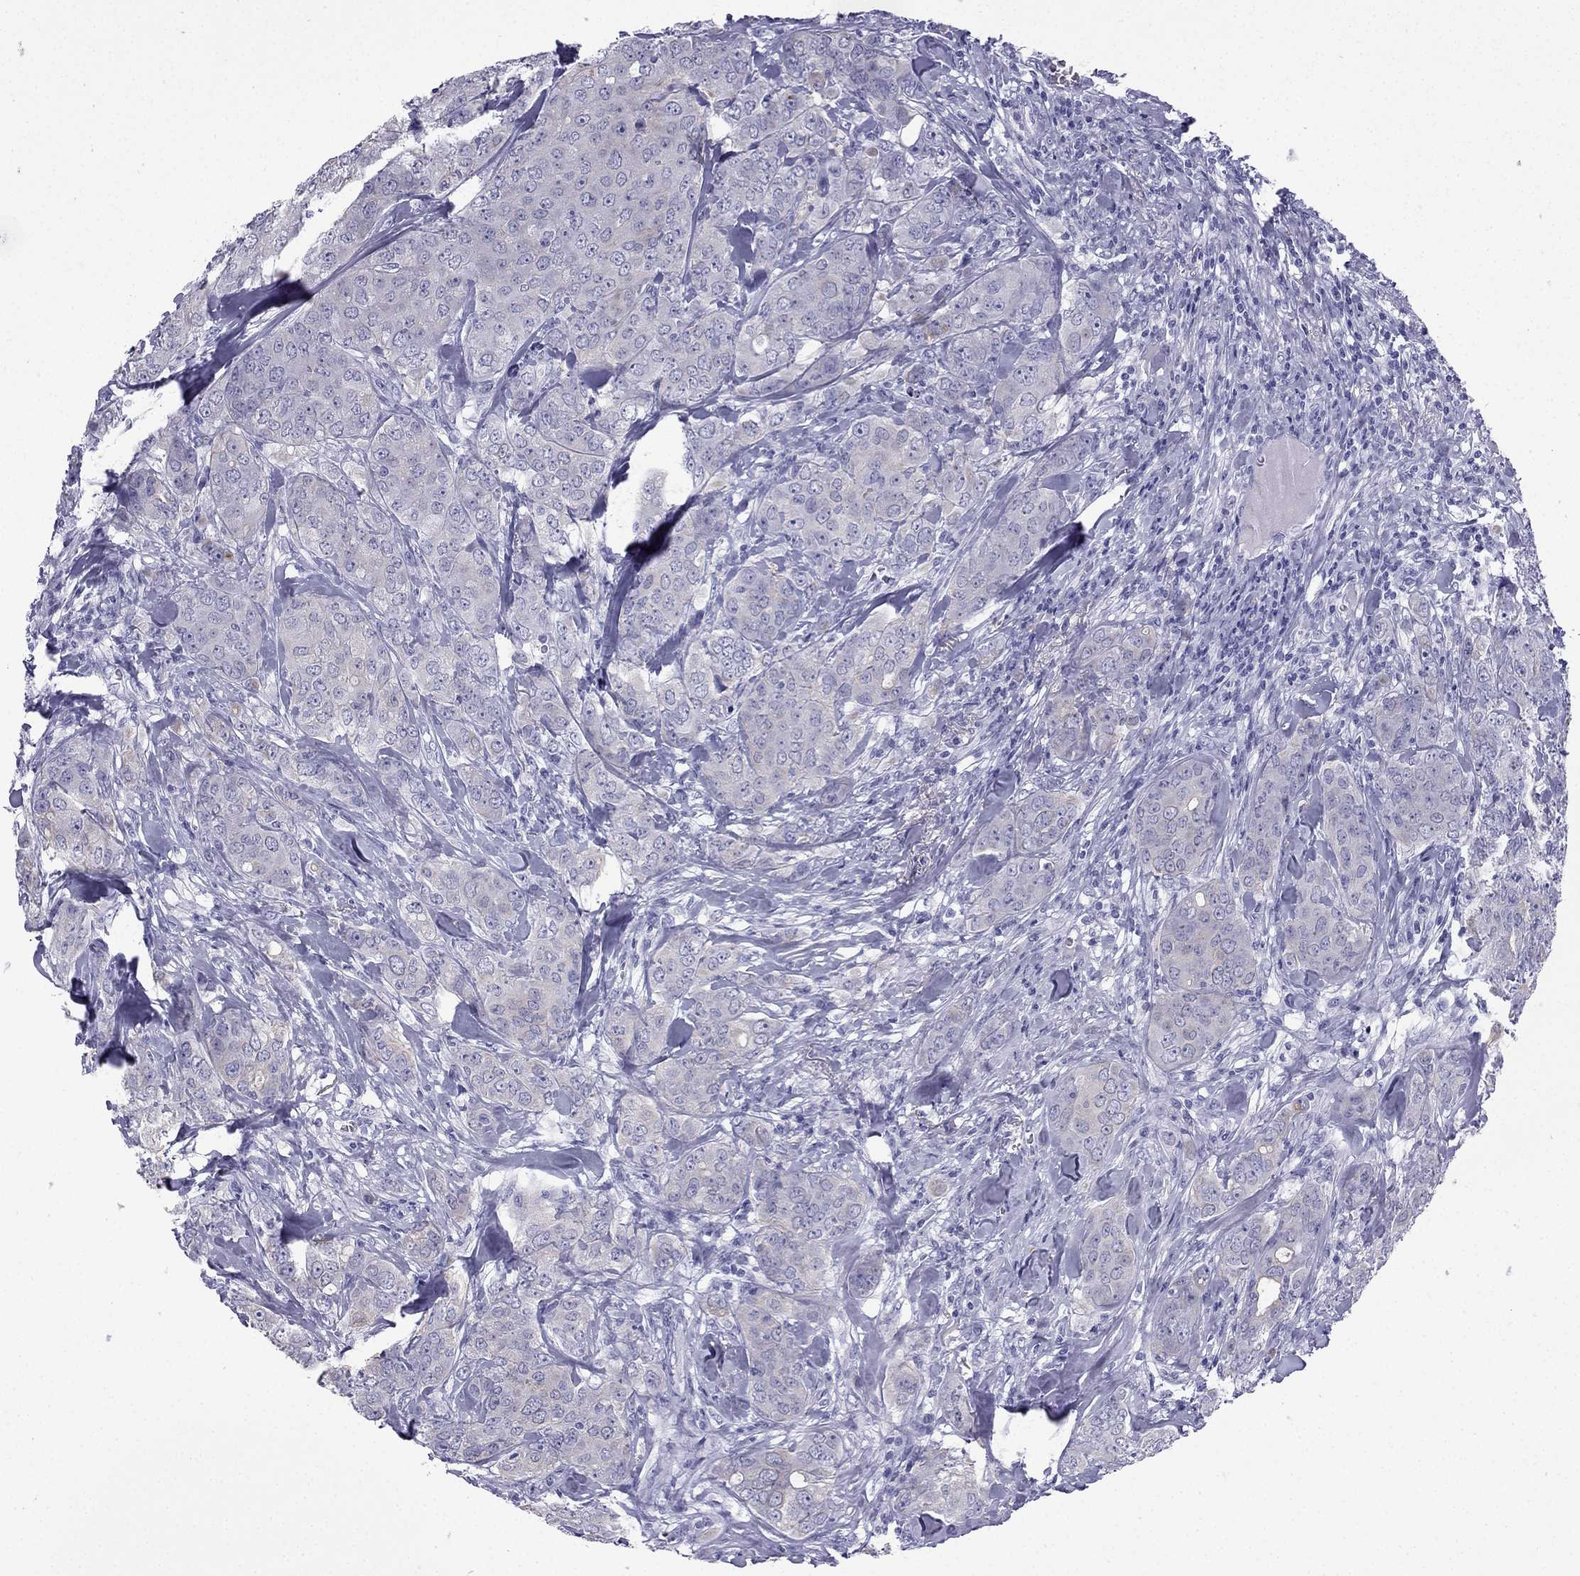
{"staining": {"intensity": "negative", "quantity": "none", "location": "none"}, "tissue": "breast cancer", "cell_type": "Tumor cells", "image_type": "cancer", "snomed": [{"axis": "morphology", "description": "Duct carcinoma"}, {"axis": "topography", "description": "Breast"}], "caption": "DAB immunohistochemical staining of breast infiltrating ductal carcinoma displays no significant expression in tumor cells.", "gene": "GJA8", "patient": {"sex": "female", "age": 43}}